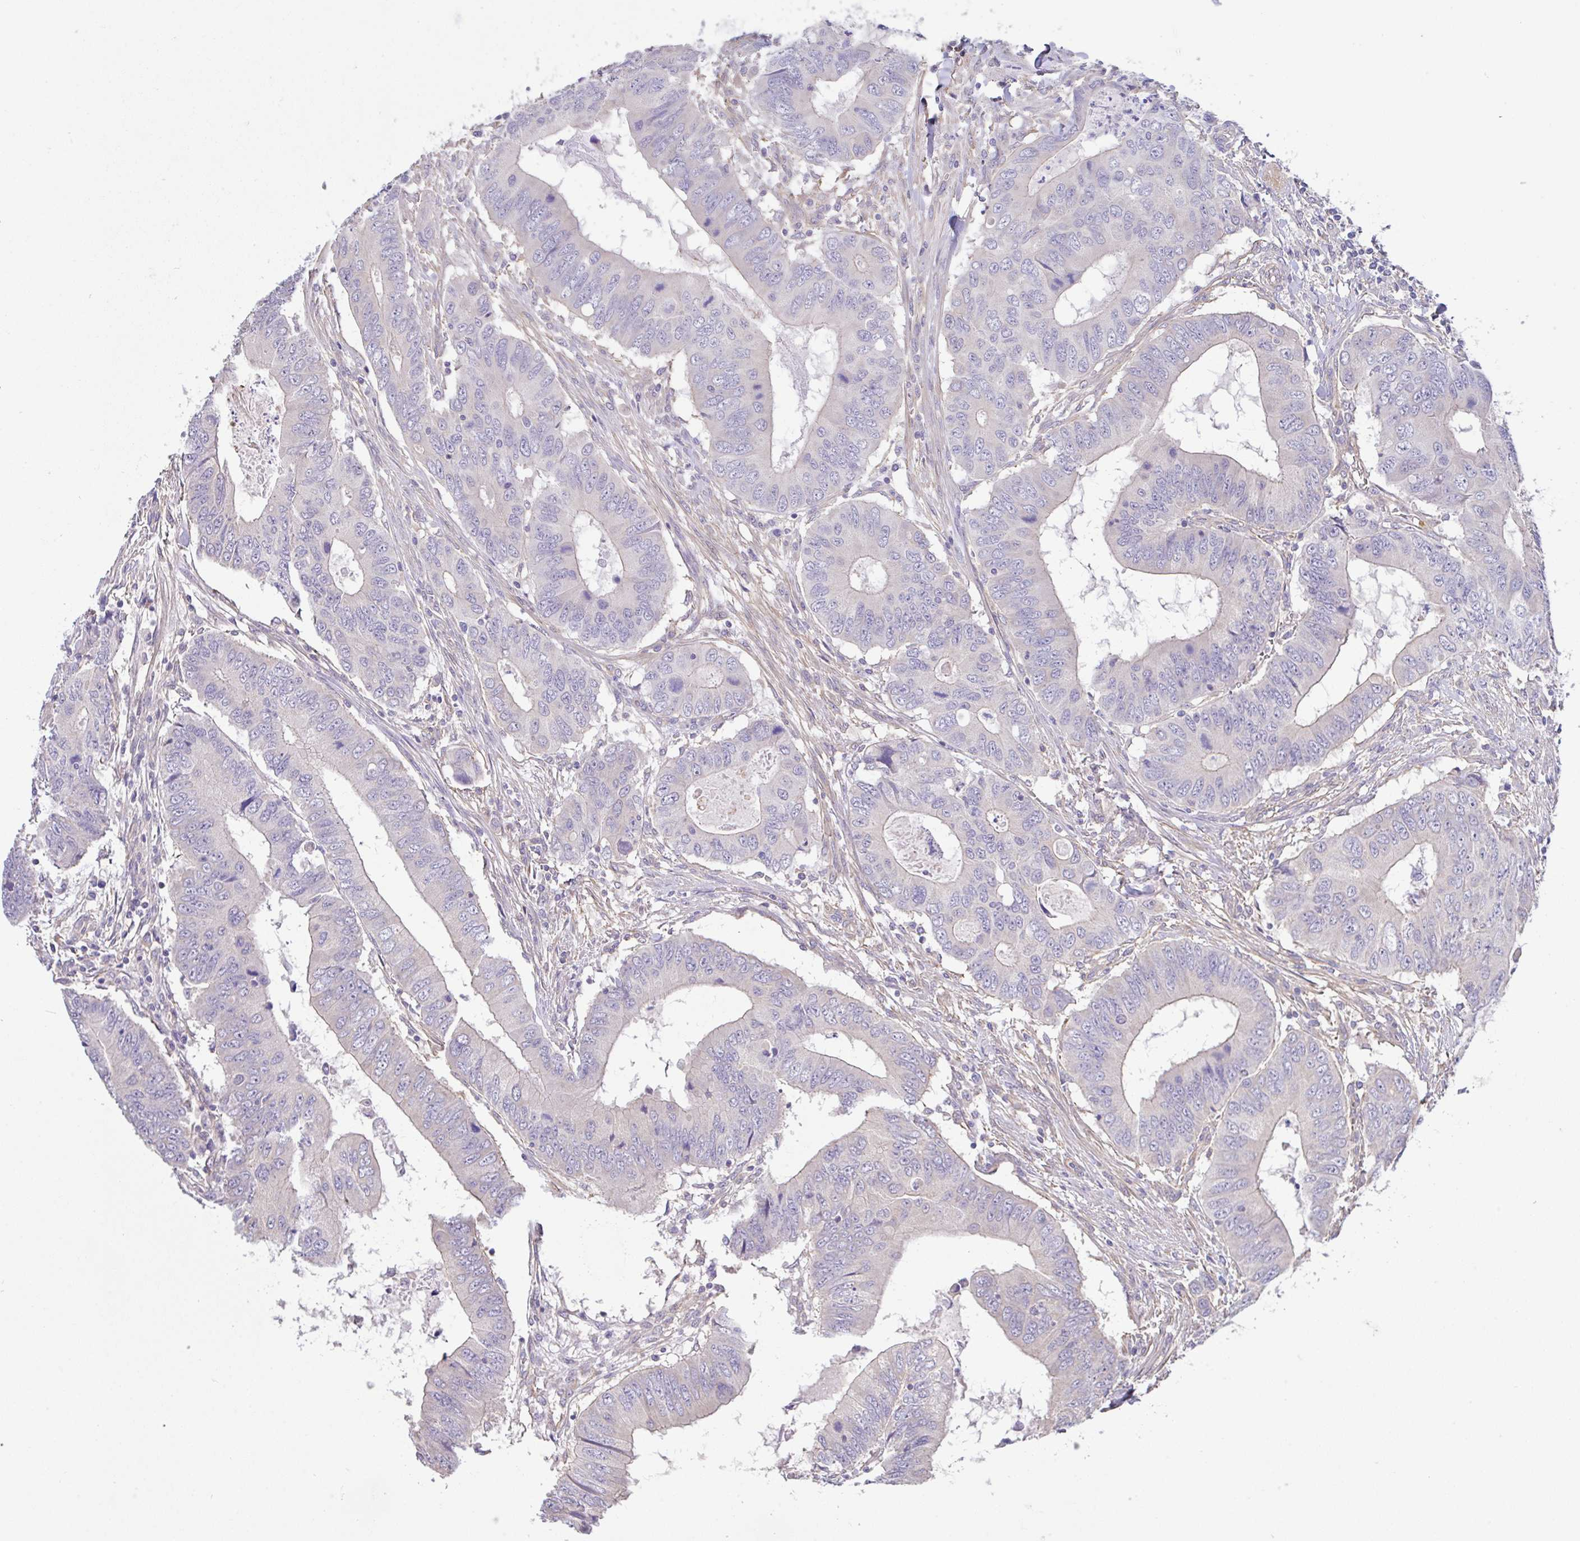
{"staining": {"intensity": "negative", "quantity": "none", "location": "none"}, "tissue": "colorectal cancer", "cell_type": "Tumor cells", "image_type": "cancer", "snomed": [{"axis": "morphology", "description": "Adenocarcinoma, NOS"}, {"axis": "topography", "description": "Colon"}], "caption": "Colorectal cancer (adenocarcinoma) was stained to show a protein in brown. There is no significant staining in tumor cells.", "gene": "PLCD4", "patient": {"sex": "male", "age": 53}}